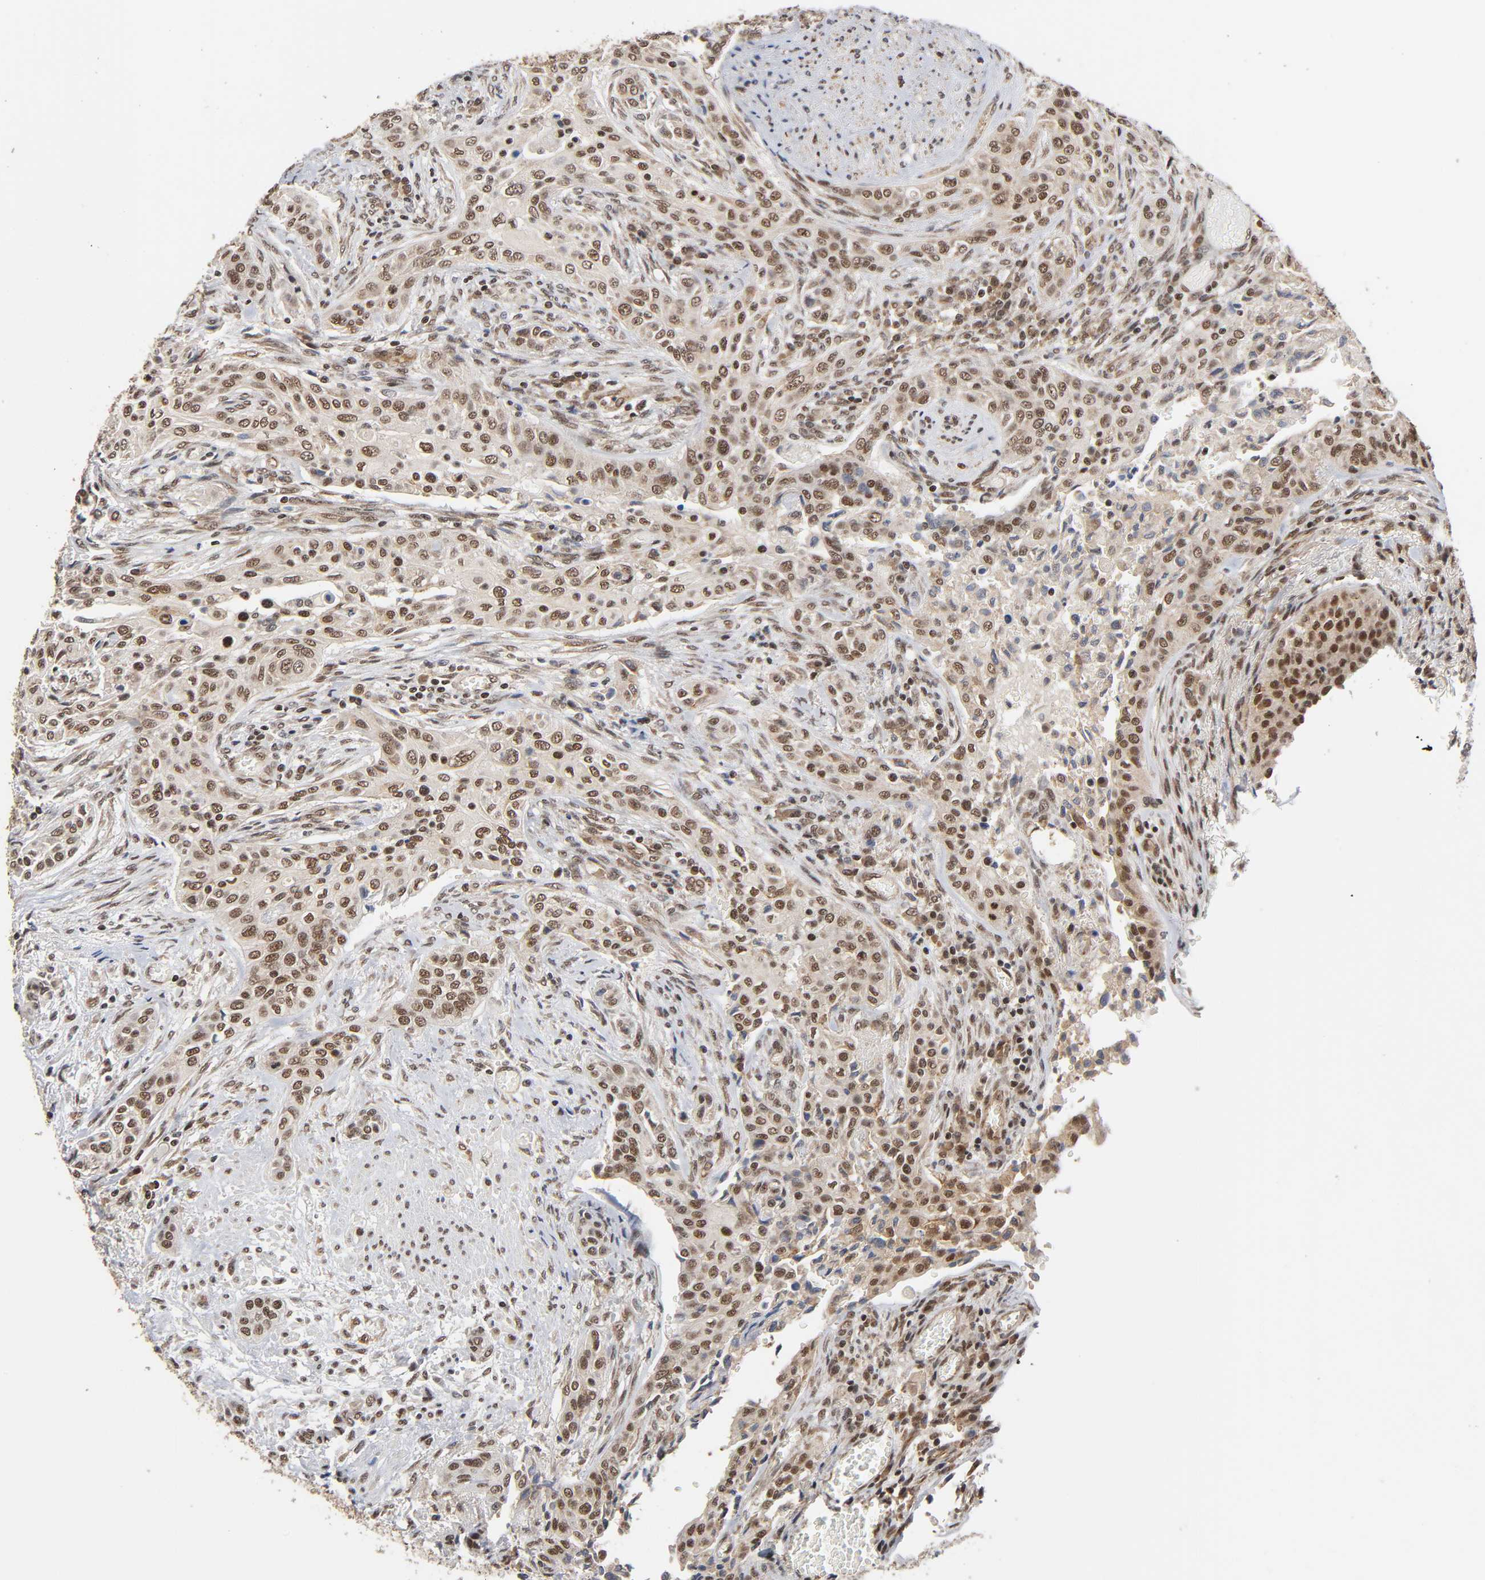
{"staining": {"intensity": "moderate", "quantity": ">75%", "location": "cytoplasmic/membranous,nuclear"}, "tissue": "urothelial cancer", "cell_type": "Tumor cells", "image_type": "cancer", "snomed": [{"axis": "morphology", "description": "Urothelial carcinoma, High grade"}, {"axis": "topography", "description": "Urinary bladder"}], "caption": "Protein staining reveals moderate cytoplasmic/membranous and nuclear staining in about >75% of tumor cells in urothelial carcinoma (high-grade).", "gene": "ZNF384", "patient": {"sex": "male", "age": 74}}